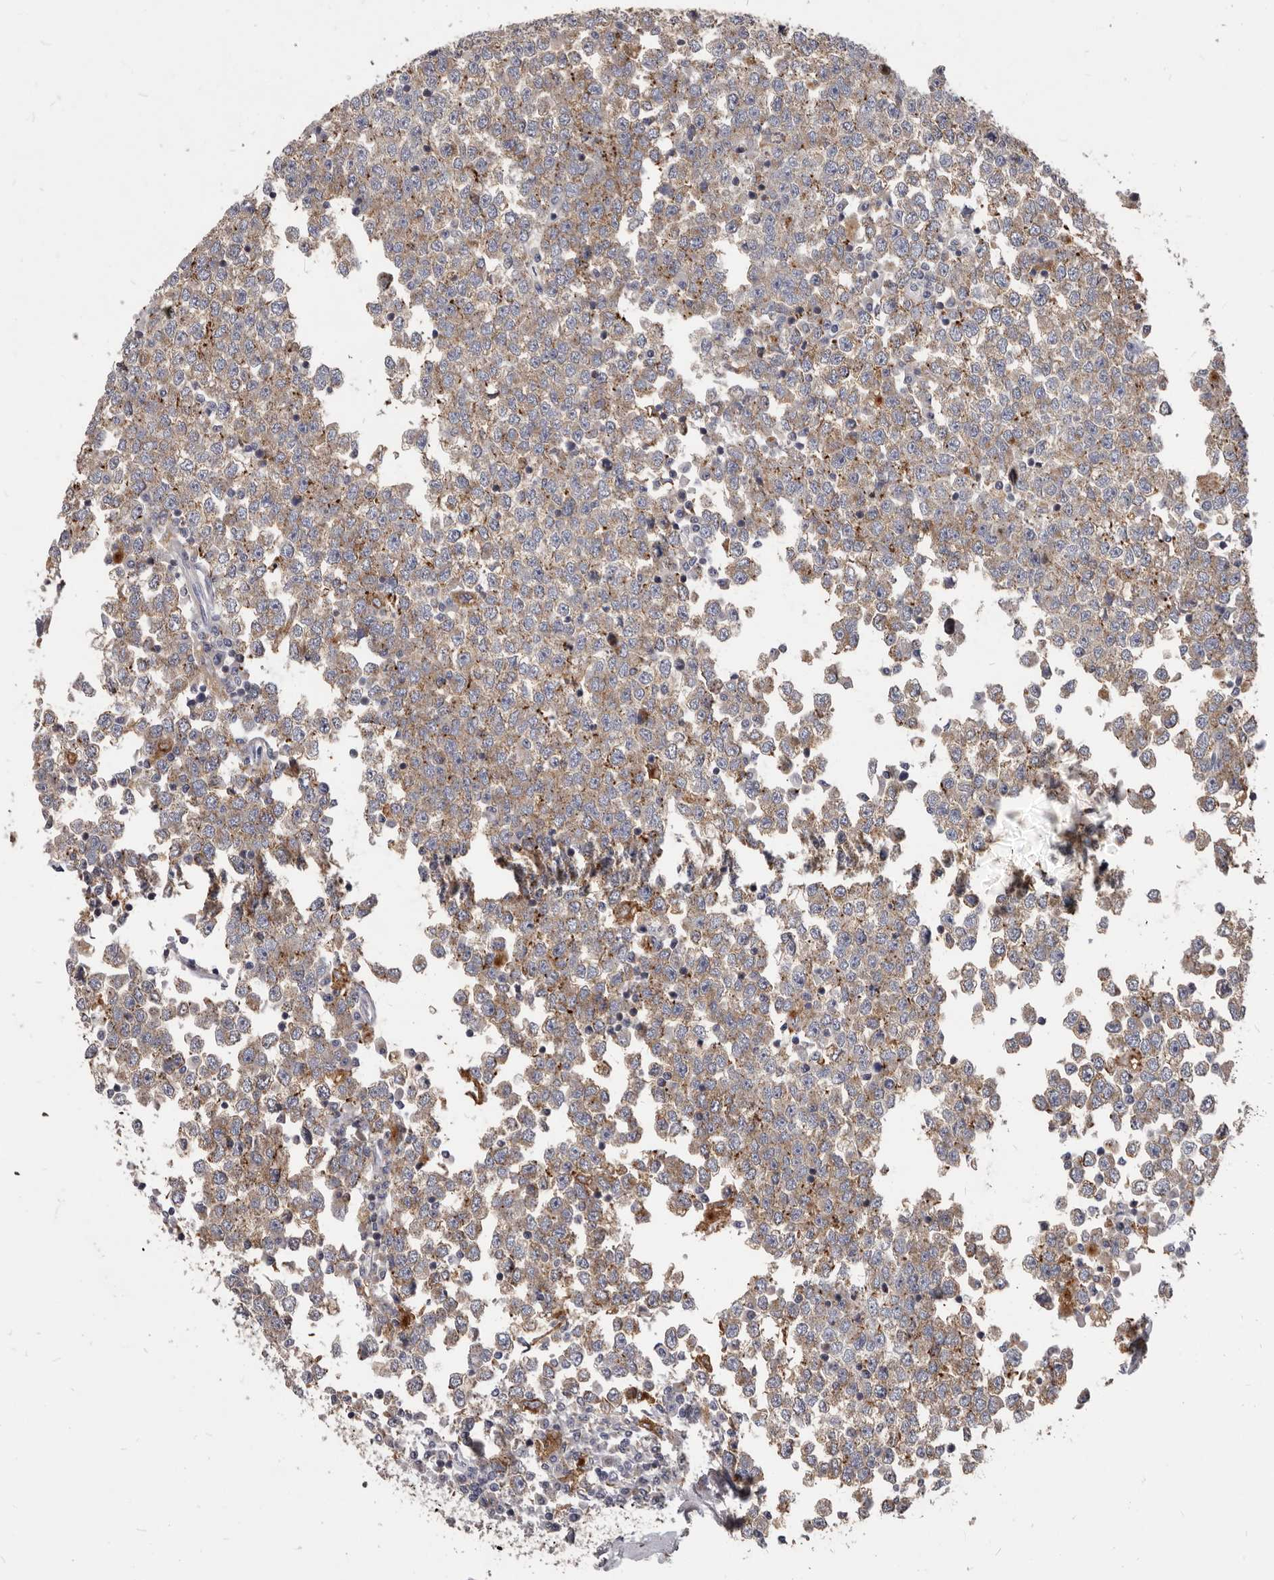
{"staining": {"intensity": "weak", "quantity": "25%-75%", "location": "cytoplasmic/membranous"}, "tissue": "testis cancer", "cell_type": "Tumor cells", "image_type": "cancer", "snomed": [{"axis": "morphology", "description": "Seminoma, NOS"}, {"axis": "topography", "description": "Testis"}], "caption": "Tumor cells display weak cytoplasmic/membranous positivity in about 25%-75% of cells in testis cancer.", "gene": "PI4K2A", "patient": {"sex": "male", "age": 65}}